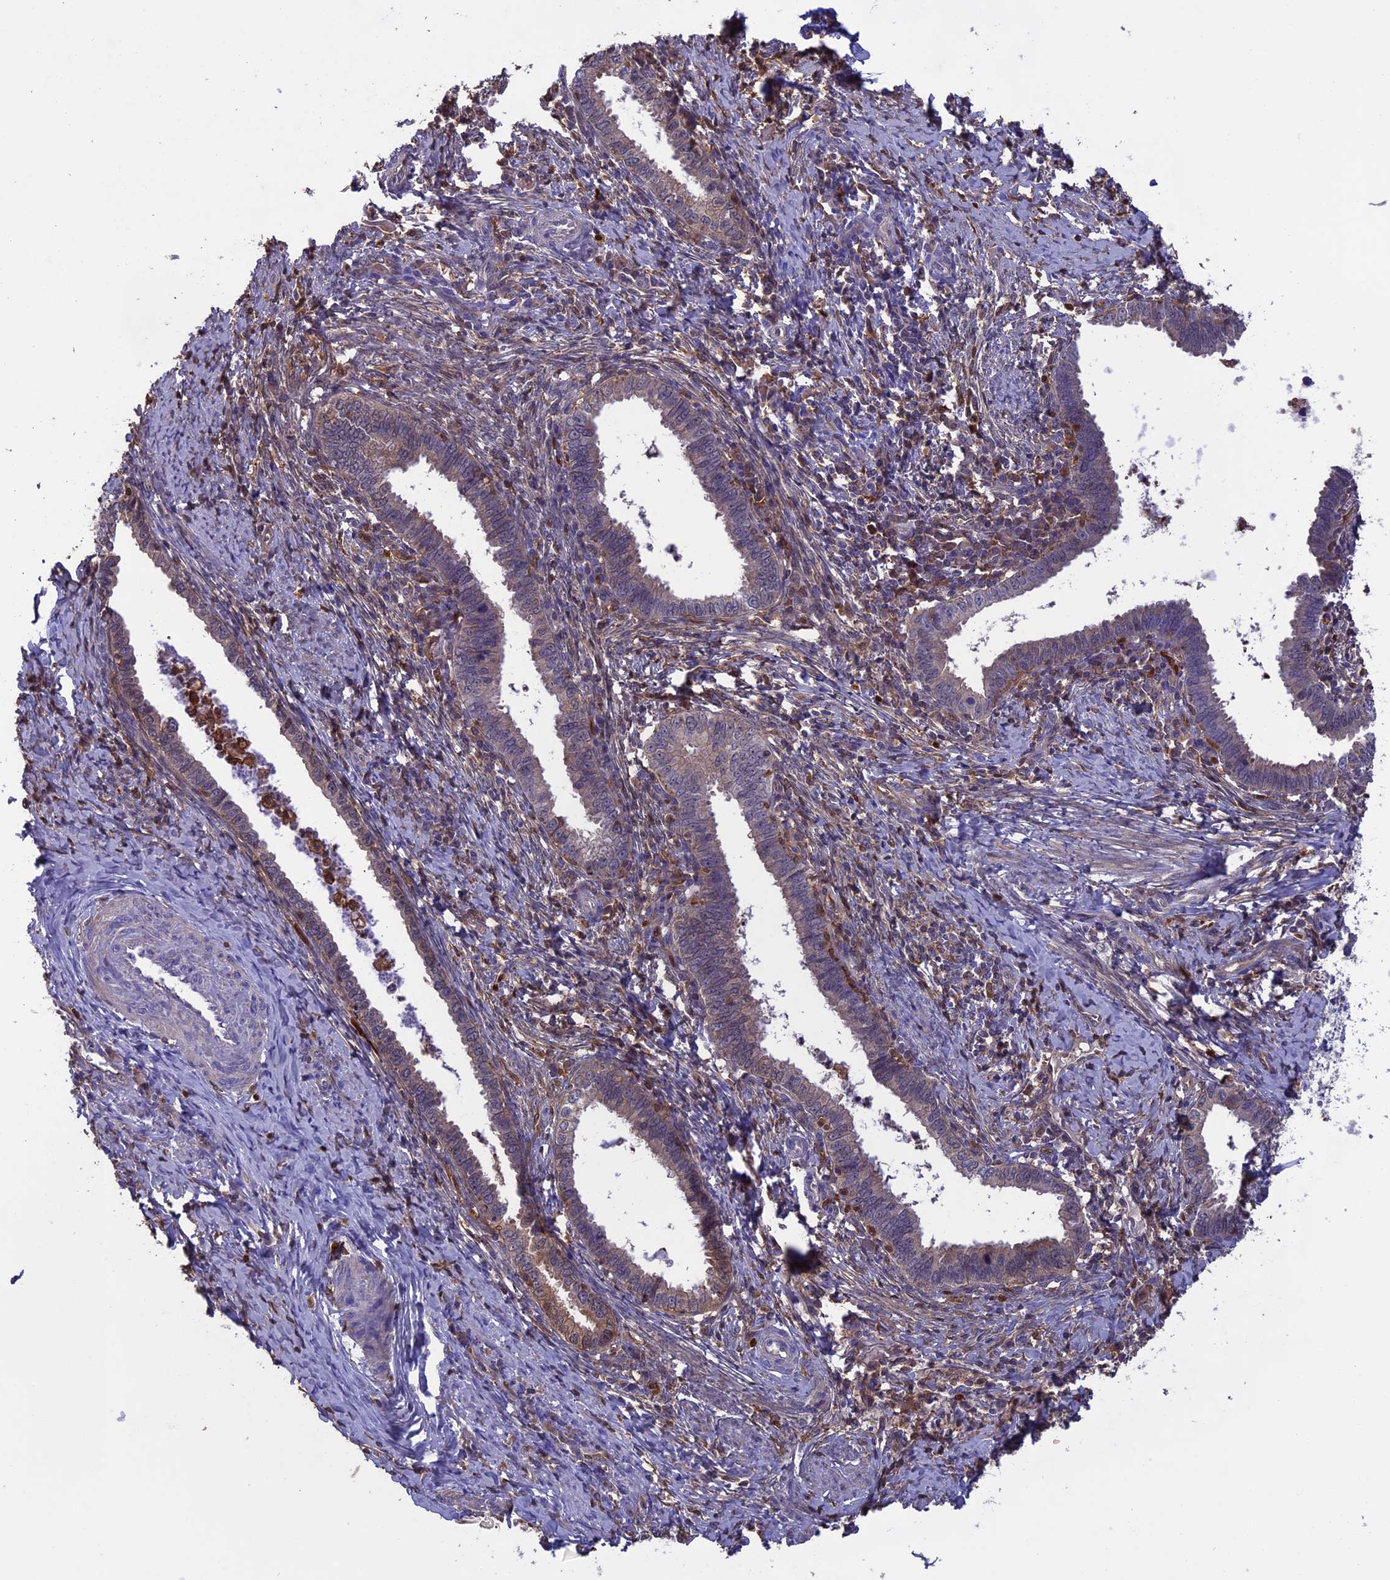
{"staining": {"intensity": "weak", "quantity": "25%-75%", "location": "cytoplasmic/membranous"}, "tissue": "cervical cancer", "cell_type": "Tumor cells", "image_type": "cancer", "snomed": [{"axis": "morphology", "description": "Adenocarcinoma, NOS"}, {"axis": "topography", "description": "Cervix"}], "caption": "Immunohistochemical staining of cervical cancer (adenocarcinoma) reveals low levels of weak cytoplasmic/membranous positivity in approximately 25%-75% of tumor cells.", "gene": "ARHGAP18", "patient": {"sex": "female", "age": 36}}